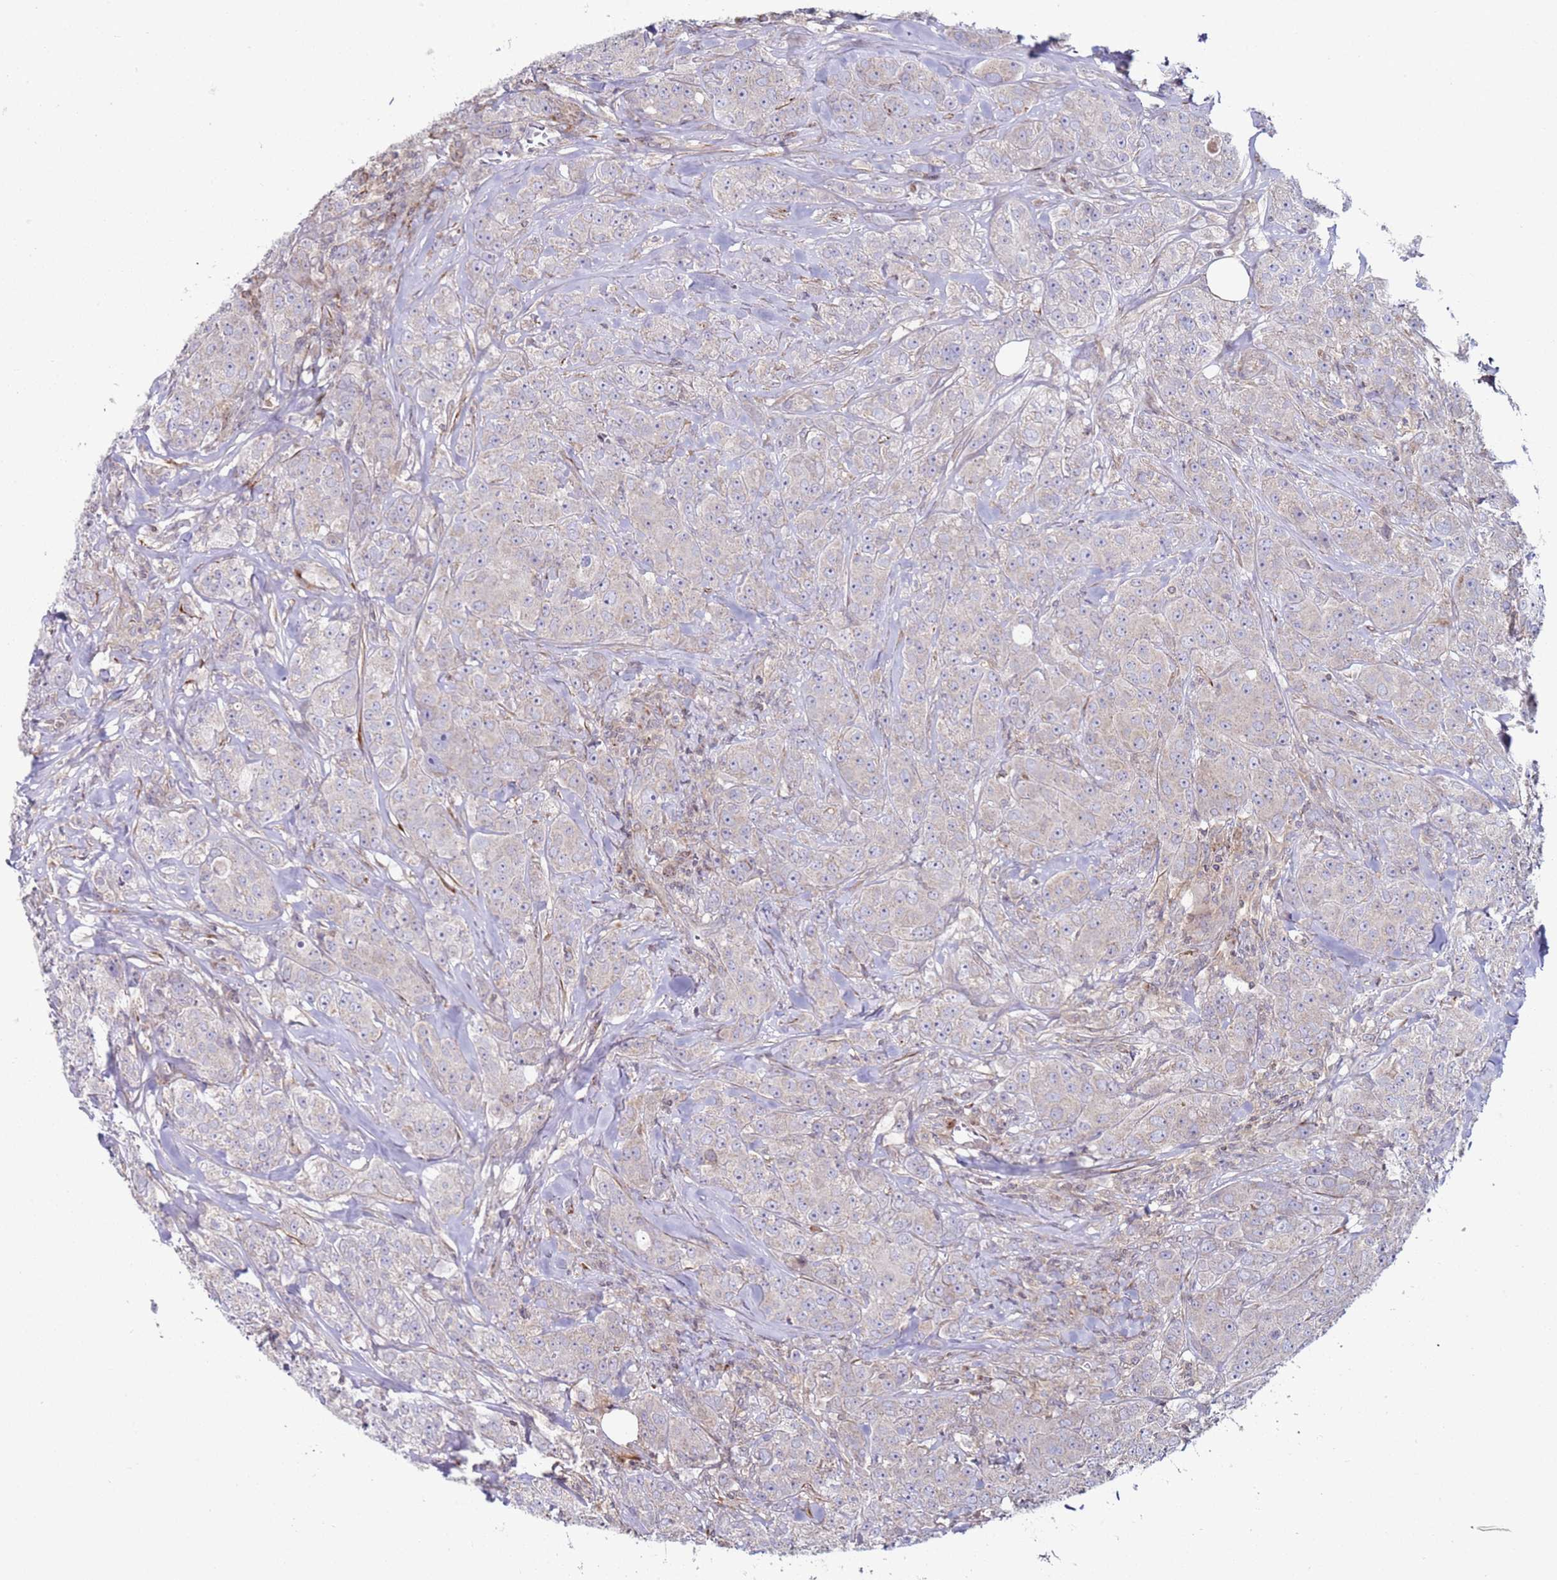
{"staining": {"intensity": "negative", "quantity": "none", "location": "none"}, "tissue": "breast cancer", "cell_type": "Tumor cells", "image_type": "cancer", "snomed": [{"axis": "morphology", "description": "Duct carcinoma"}, {"axis": "topography", "description": "Breast"}], "caption": "Histopathology image shows no significant protein expression in tumor cells of breast cancer. Nuclei are stained in blue.", "gene": "SNAPC4", "patient": {"sex": "female", "age": 43}}